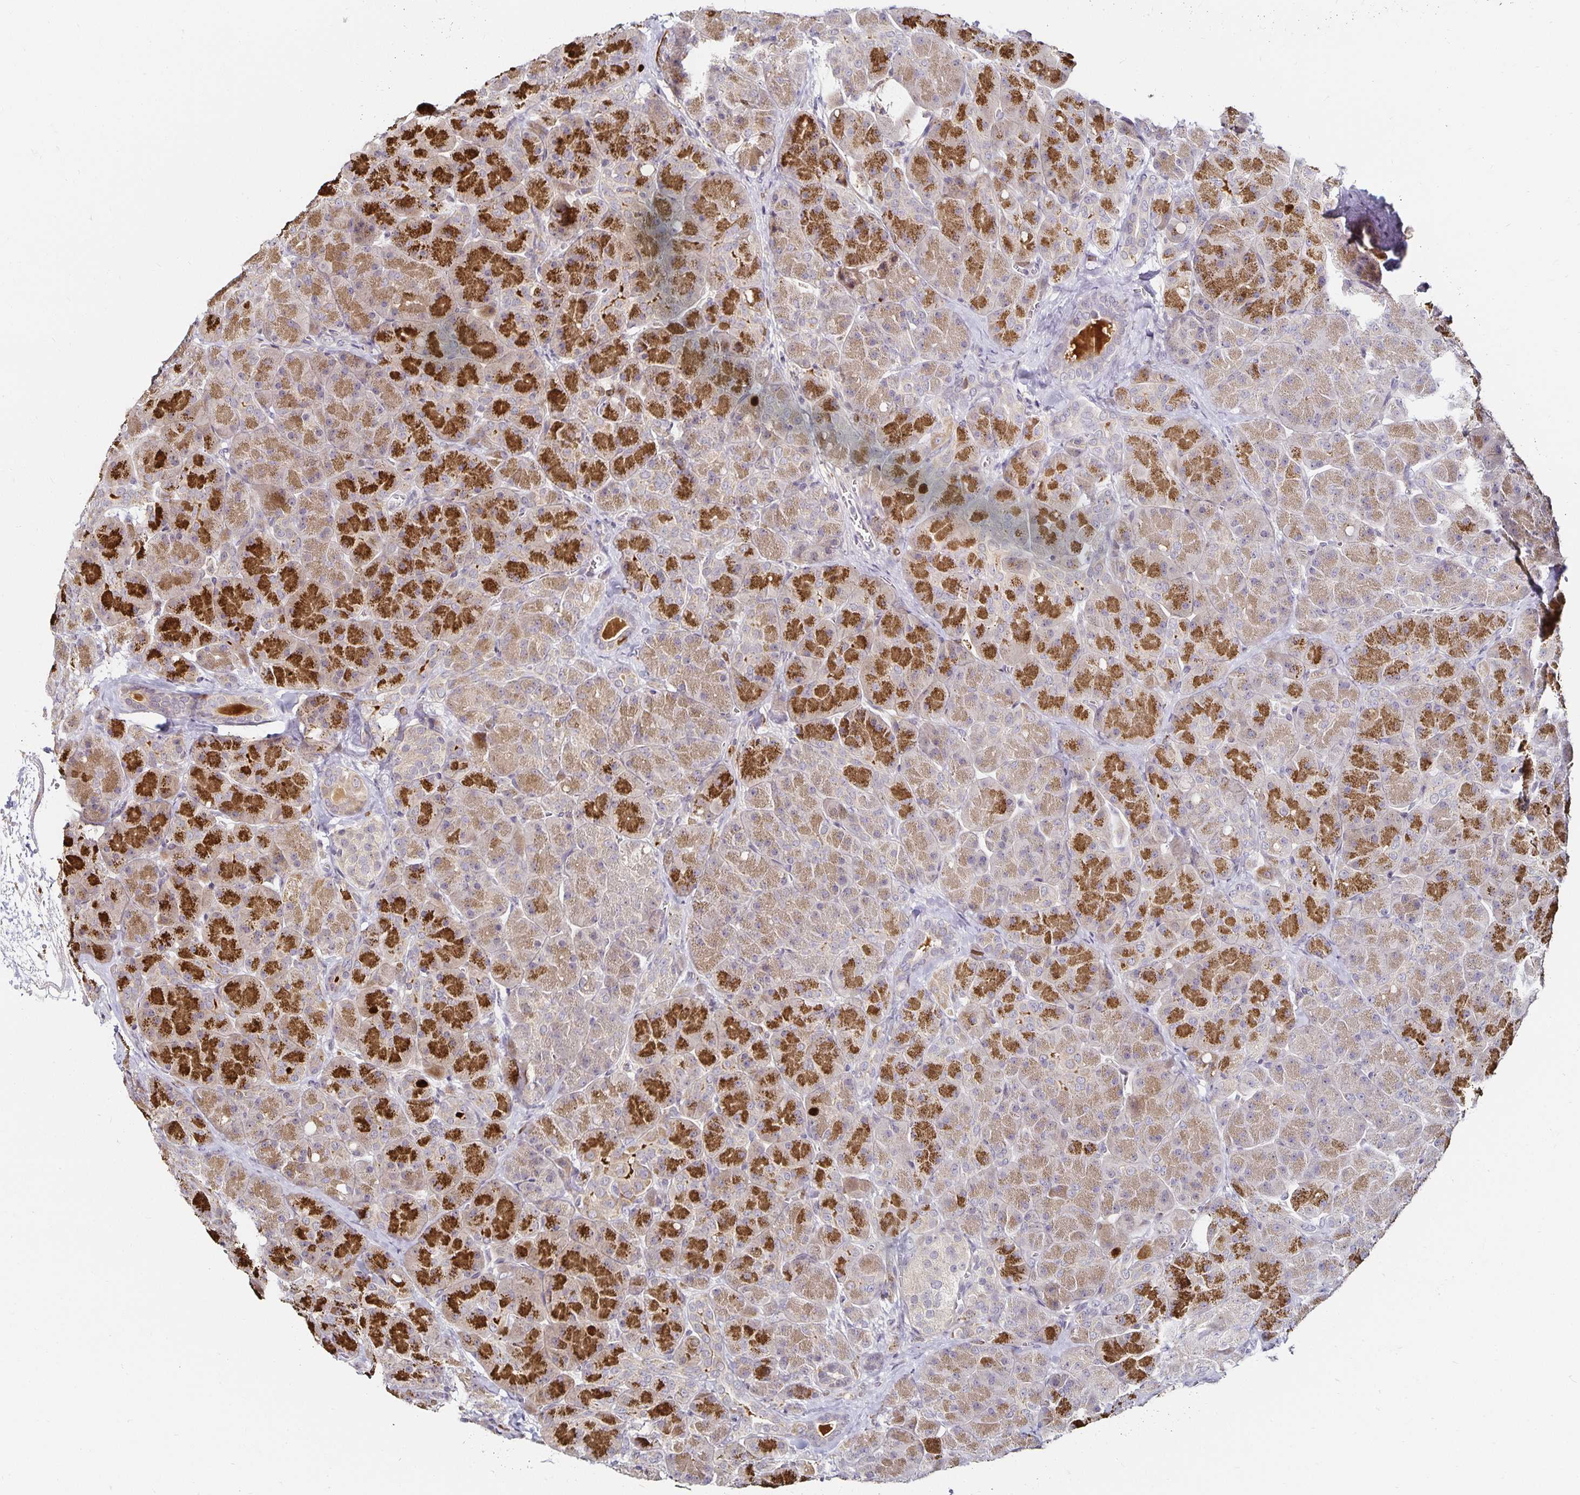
{"staining": {"intensity": "moderate", "quantity": ">75%", "location": "cytoplasmic/membranous"}, "tissue": "pancreas", "cell_type": "Exocrine glandular cells", "image_type": "normal", "snomed": [{"axis": "morphology", "description": "Normal tissue, NOS"}, {"axis": "topography", "description": "Pancreas"}], "caption": "Protein expression analysis of unremarkable pancreas reveals moderate cytoplasmic/membranous expression in about >75% of exocrine glandular cells.", "gene": "ANLN", "patient": {"sex": "male", "age": 55}}